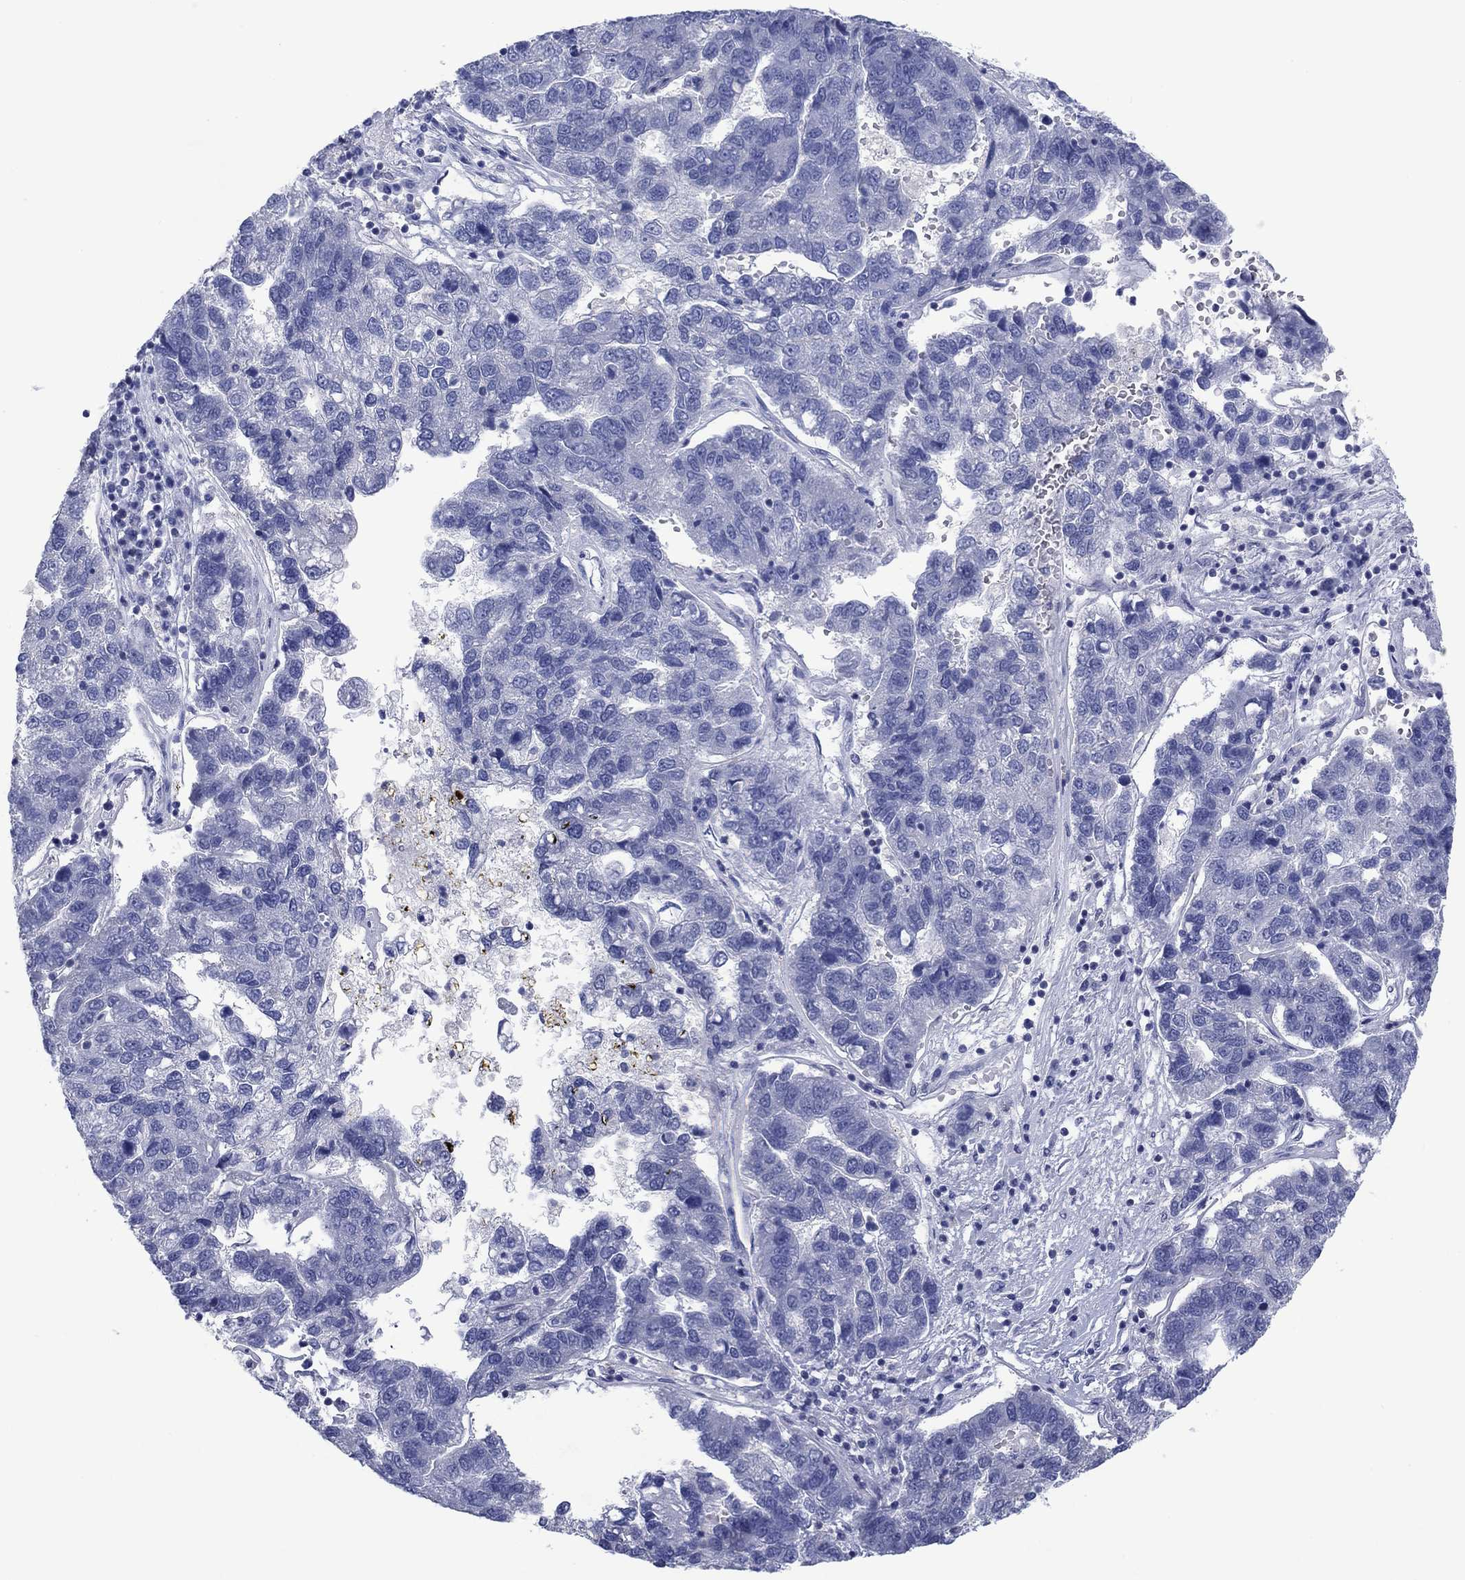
{"staining": {"intensity": "negative", "quantity": "none", "location": "none"}, "tissue": "pancreatic cancer", "cell_type": "Tumor cells", "image_type": "cancer", "snomed": [{"axis": "morphology", "description": "Adenocarcinoma, NOS"}, {"axis": "topography", "description": "Pancreas"}], "caption": "A histopathology image of human pancreatic cancer is negative for staining in tumor cells. The staining is performed using DAB brown chromogen with nuclei counter-stained in using hematoxylin.", "gene": "FER1L6", "patient": {"sex": "female", "age": 61}}